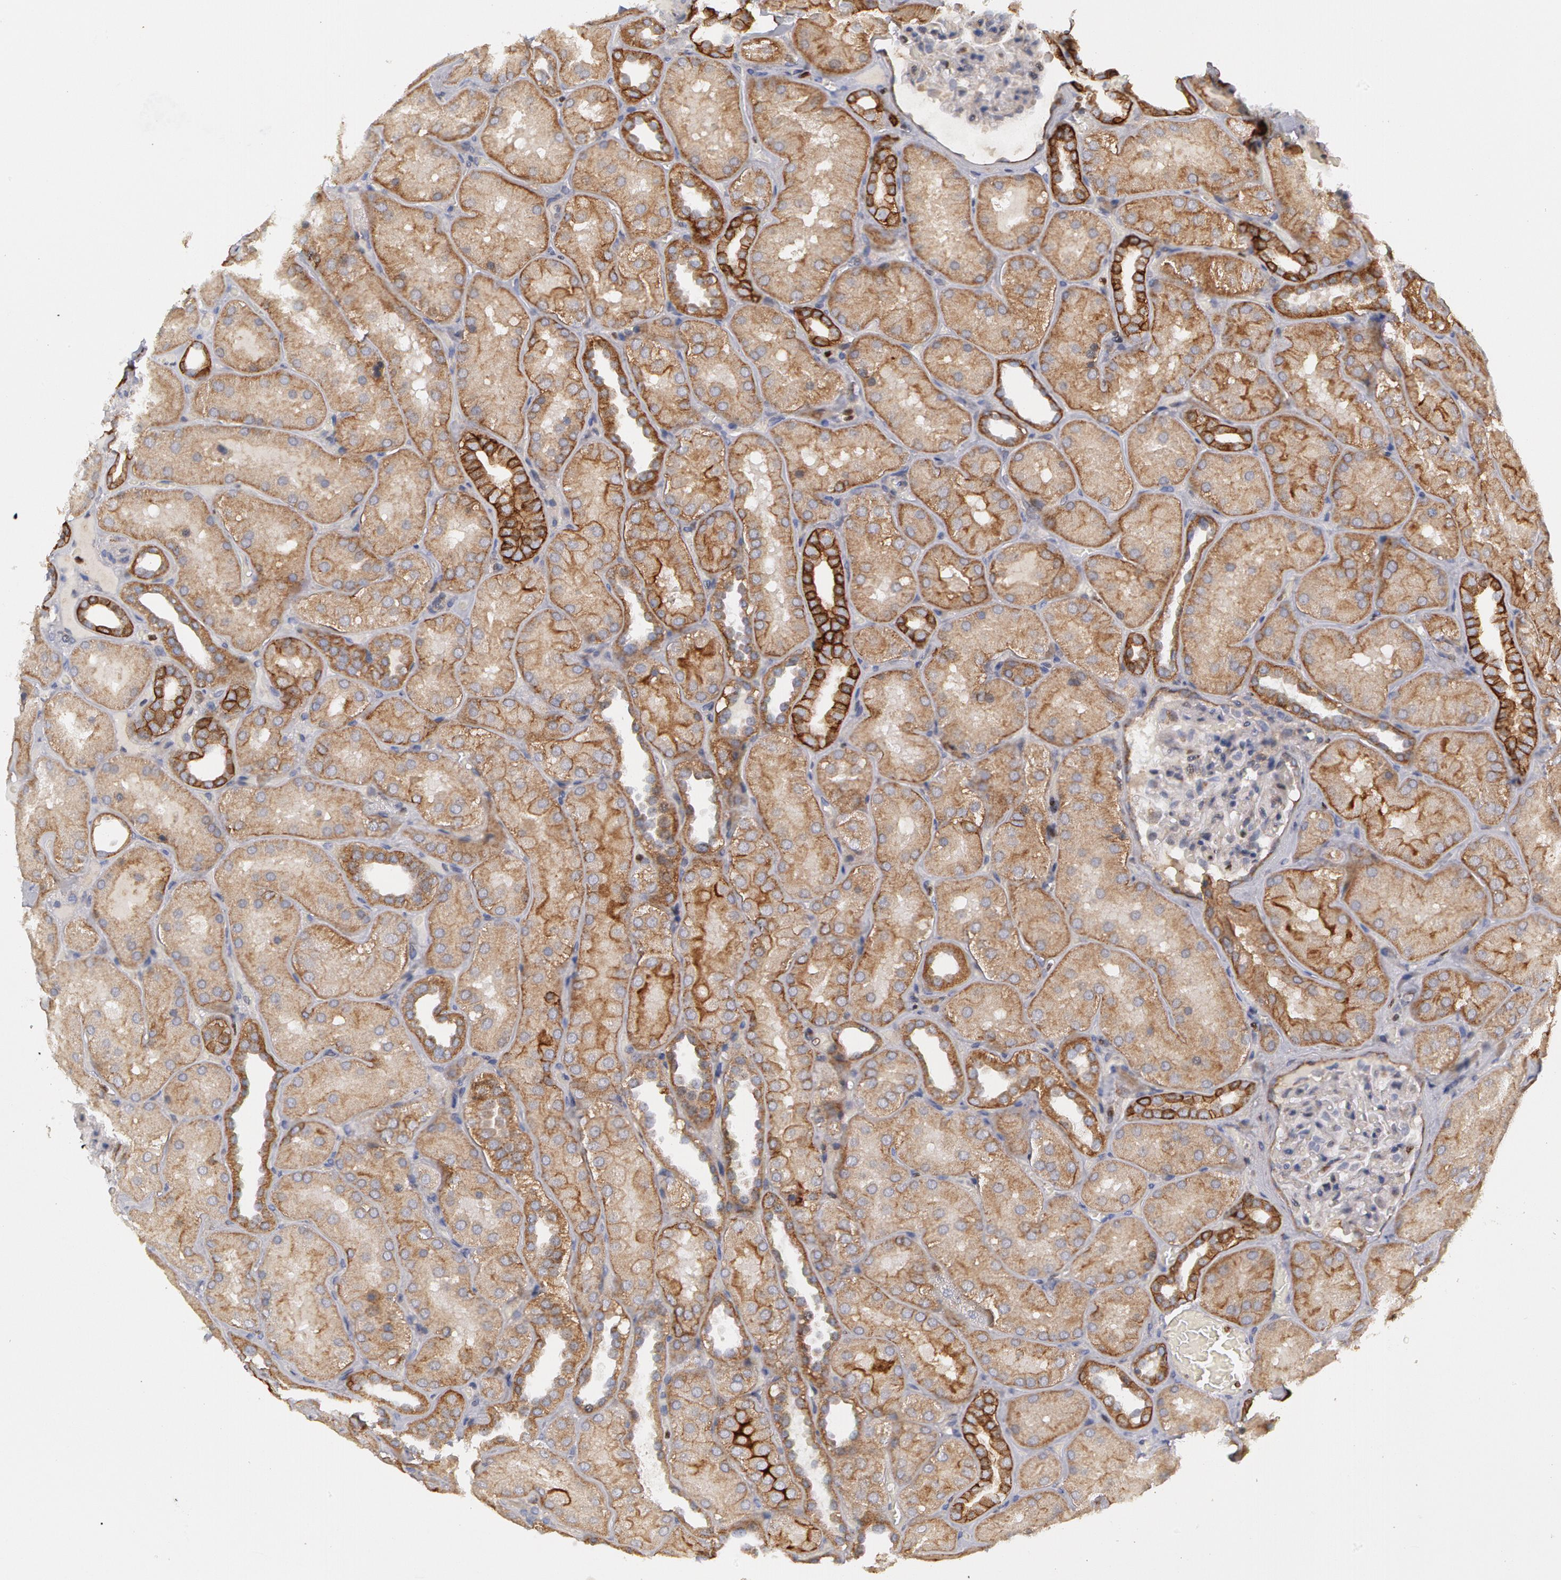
{"staining": {"intensity": "negative", "quantity": "none", "location": "none"}, "tissue": "kidney", "cell_type": "Cells in glomeruli", "image_type": "normal", "snomed": [{"axis": "morphology", "description": "Normal tissue, NOS"}, {"axis": "topography", "description": "Kidney"}], "caption": "The histopathology image reveals no significant staining in cells in glomeruli of kidney.", "gene": "ERBB2", "patient": {"sex": "male", "age": 28}}